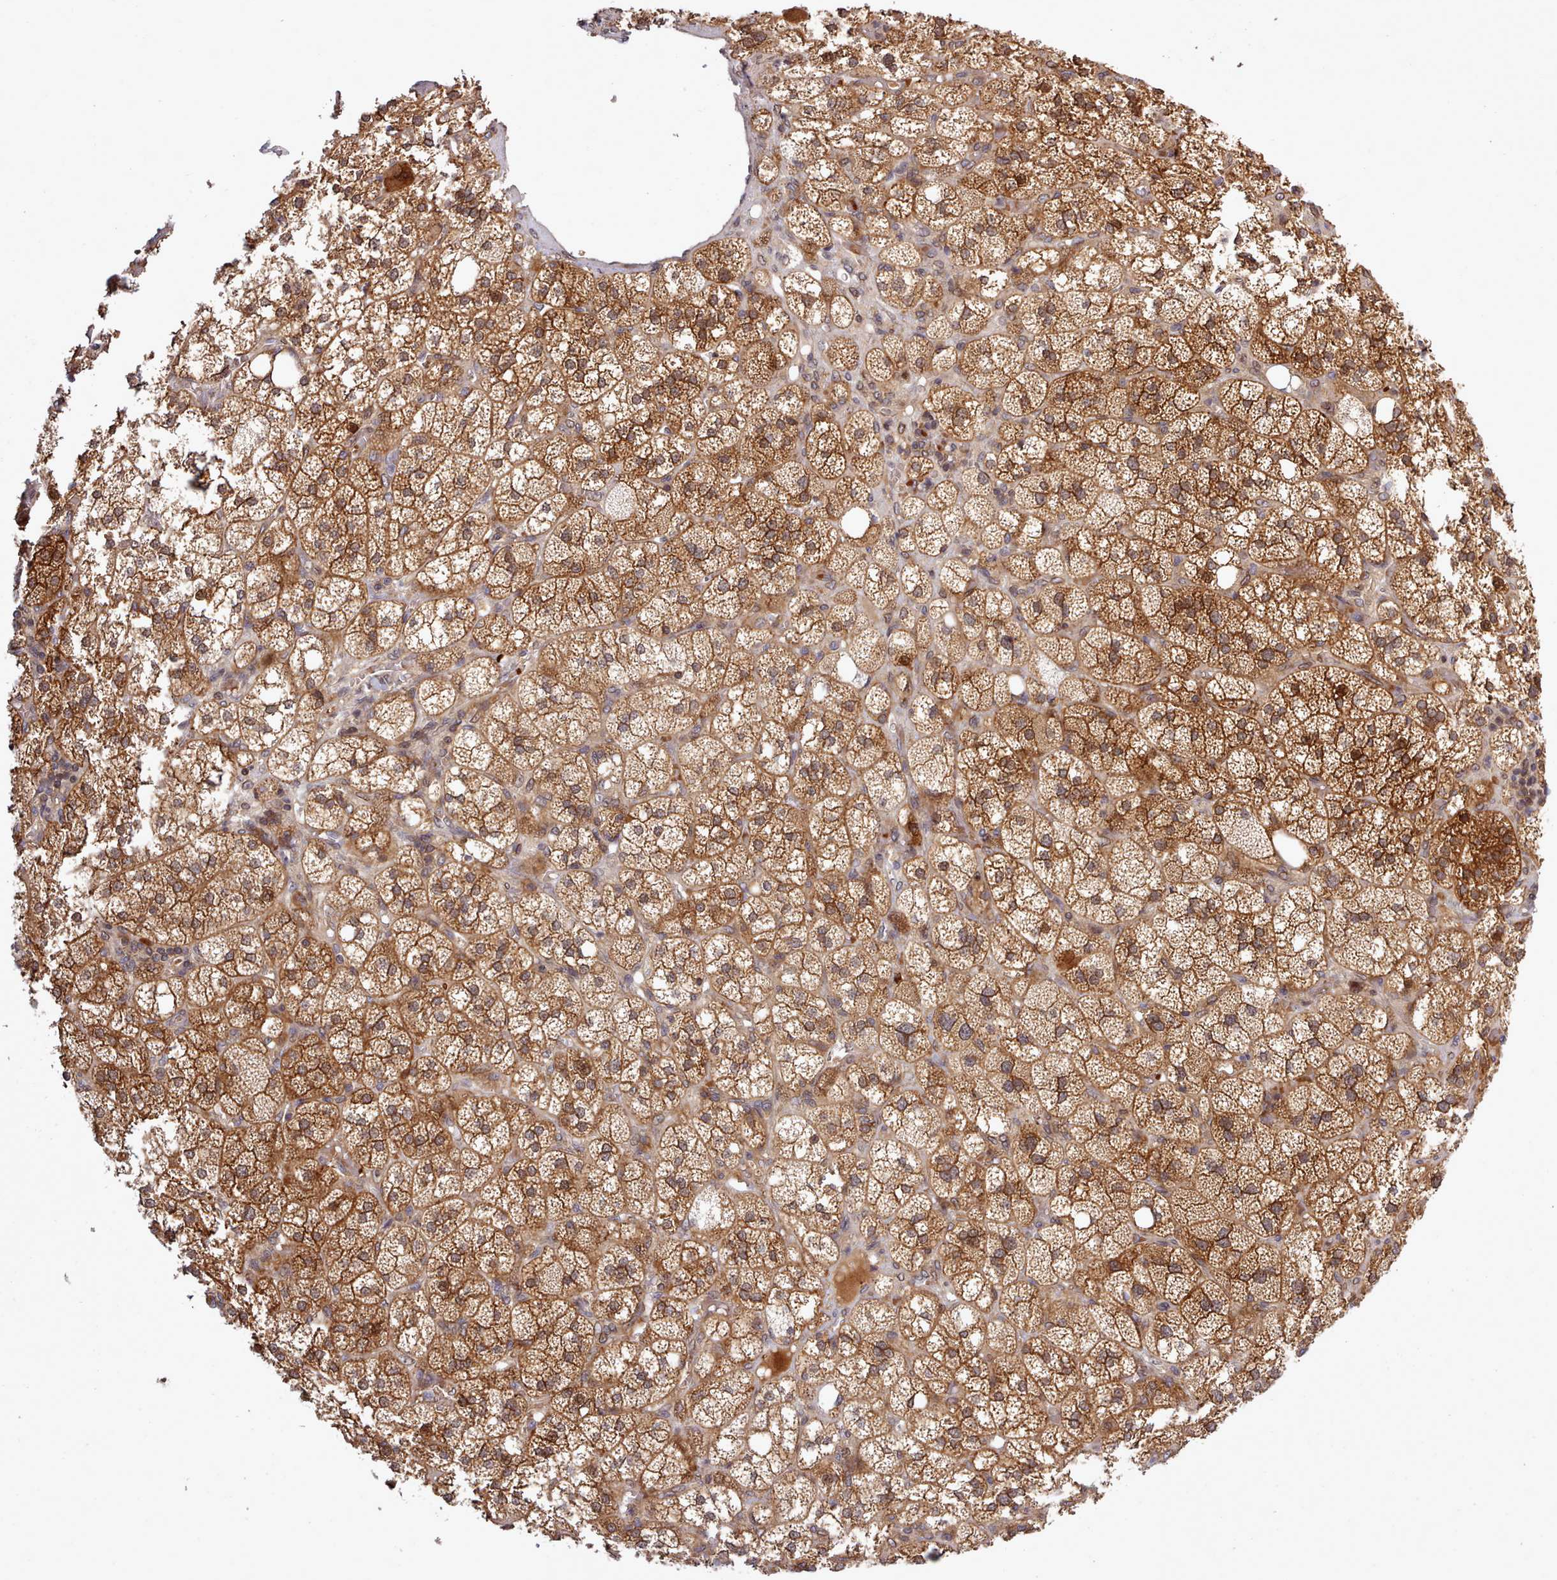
{"staining": {"intensity": "strong", "quantity": ">75%", "location": "cytoplasmic/membranous,nuclear"}, "tissue": "adrenal gland", "cell_type": "Glandular cells", "image_type": "normal", "snomed": [{"axis": "morphology", "description": "Normal tissue, NOS"}, {"axis": "topography", "description": "Adrenal gland"}], "caption": "Strong cytoplasmic/membranous,nuclear protein positivity is present in approximately >75% of glandular cells in adrenal gland. Nuclei are stained in blue.", "gene": "UBE2G1", "patient": {"sex": "male", "age": 61}}